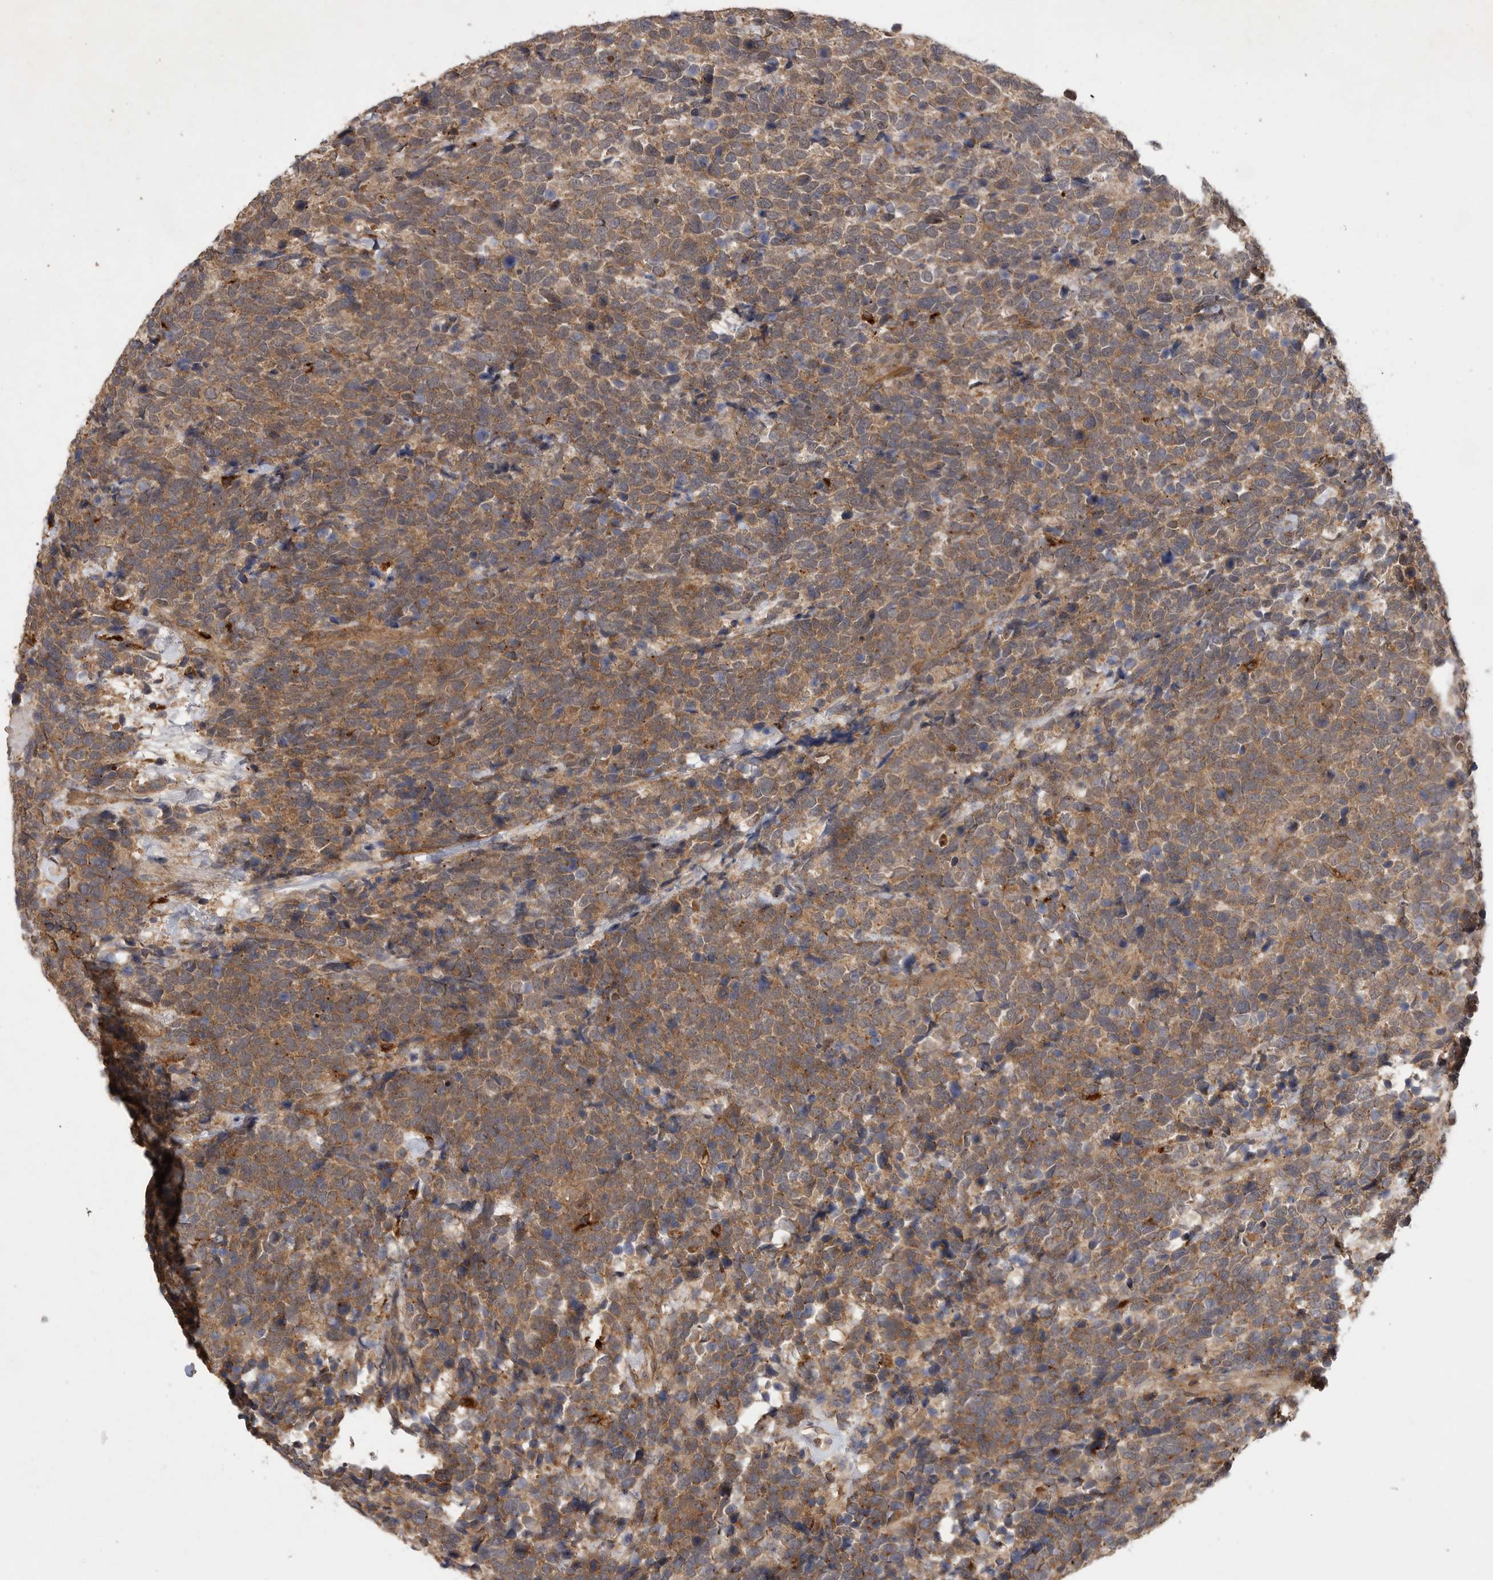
{"staining": {"intensity": "moderate", "quantity": ">75%", "location": "cytoplasmic/membranous"}, "tissue": "urothelial cancer", "cell_type": "Tumor cells", "image_type": "cancer", "snomed": [{"axis": "morphology", "description": "Urothelial carcinoma, High grade"}, {"axis": "topography", "description": "Urinary bladder"}], "caption": "IHC micrograph of neoplastic tissue: high-grade urothelial carcinoma stained using immunohistochemistry demonstrates medium levels of moderate protein expression localized specifically in the cytoplasmic/membranous of tumor cells, appearing as a cytoplasmic/membranous brown color.", "gene": "ZNF232", "patient": {"sex": "female", "age": 82}}